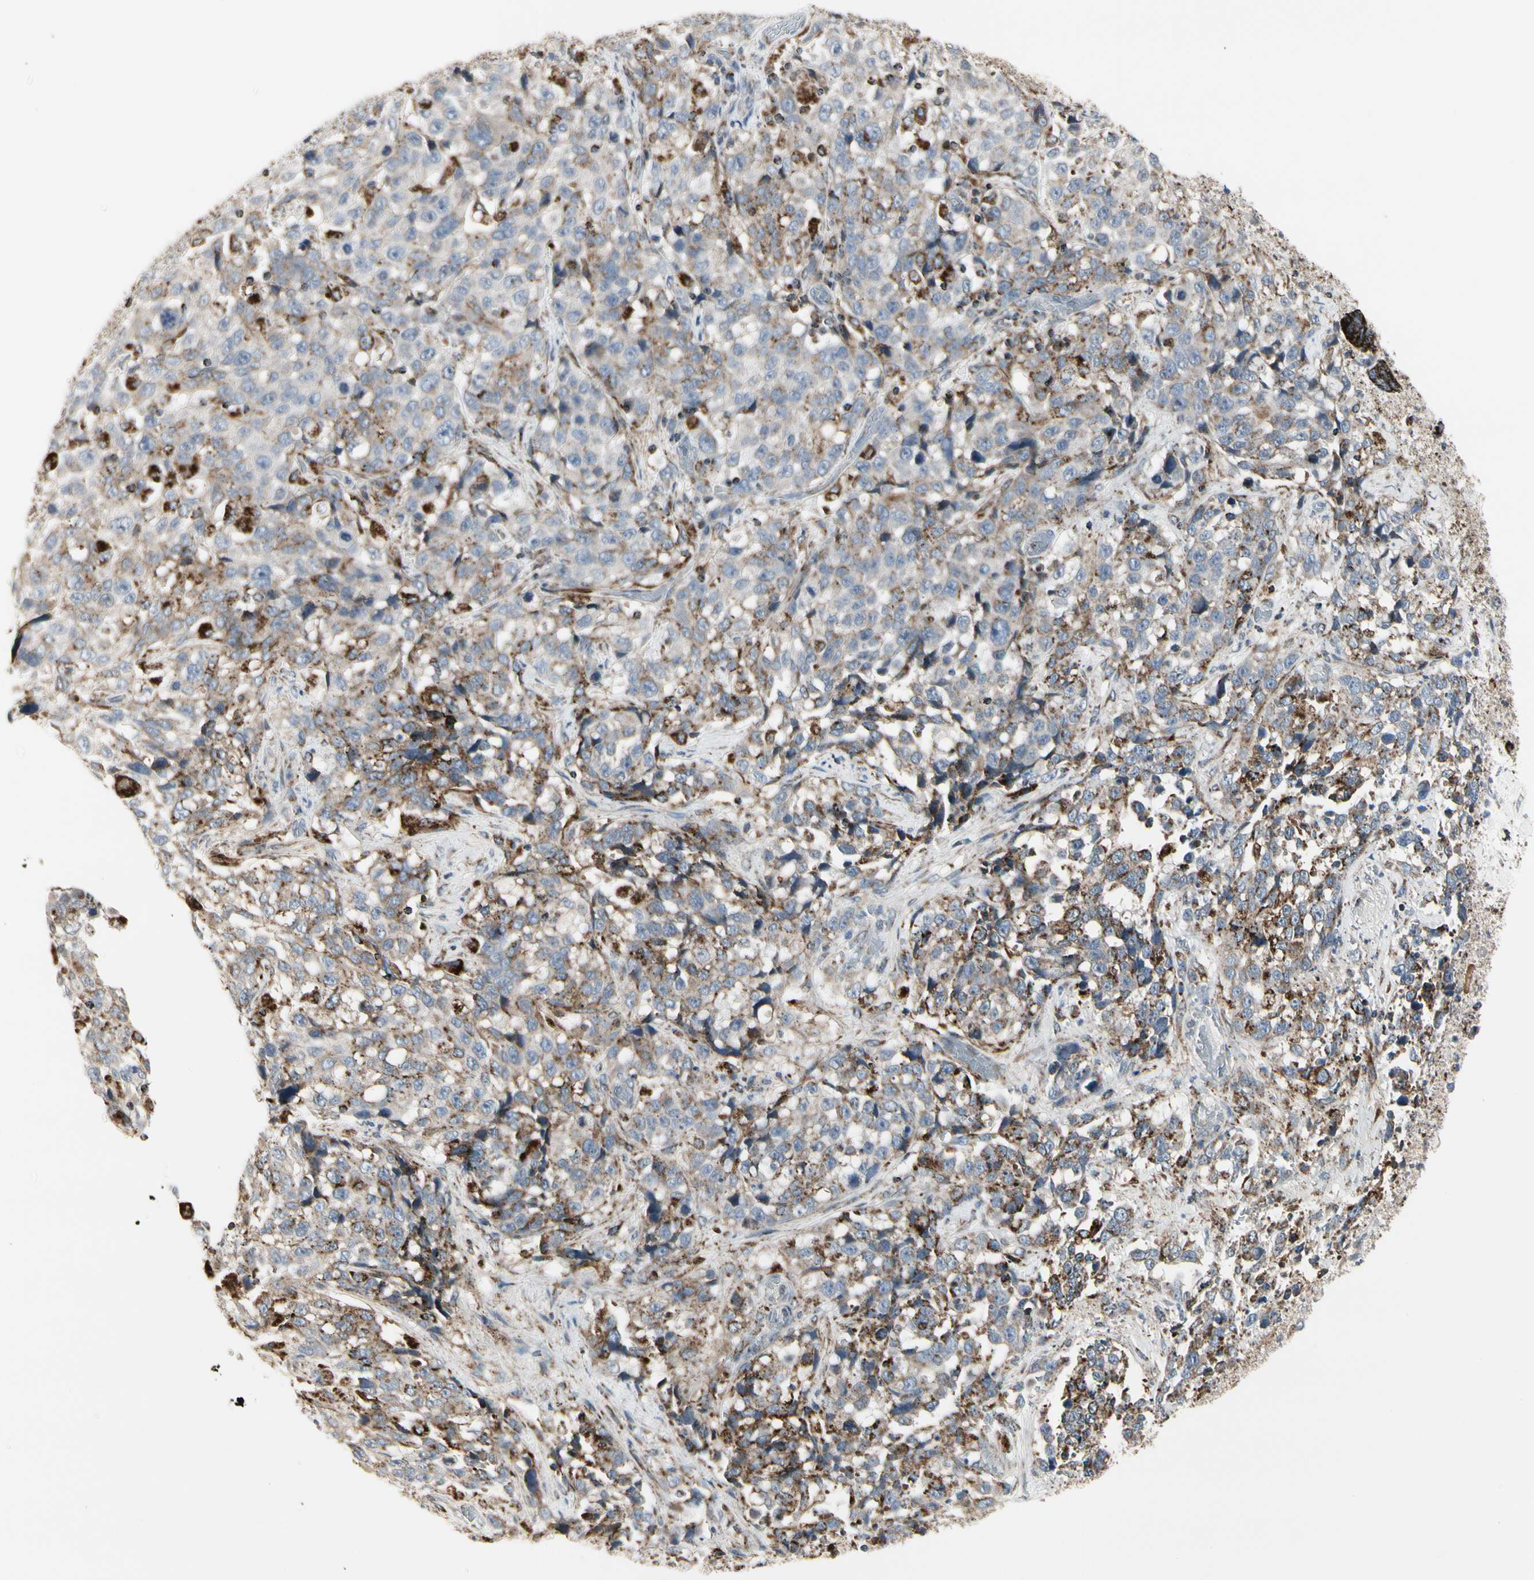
{"staining": {"intensity": "moderate", "quantity": ">75%", "location": "cytoplasmic/membranous"}, "tissue": "stomach cancer", "cell_type": "Tumor cells", "image_type": "cancer", "snomed": [{"axis": "morphology", "description": "Normal tissue, NOS"}, {"axis": "morphology", "description": "Adenocarcinoma, NOS"}, {"axis": "topography", "description": "Stomach"}], "caption": "Immunohistochemistry (IHC) of human stomach cancer (adenocarcinoma) reveals medium levels of moderate cytoplasmic/membranous positivity in about >75% of tumor cells.", "gene": "TMEM176A", "patient": {"sex": "male", "age": 48}}